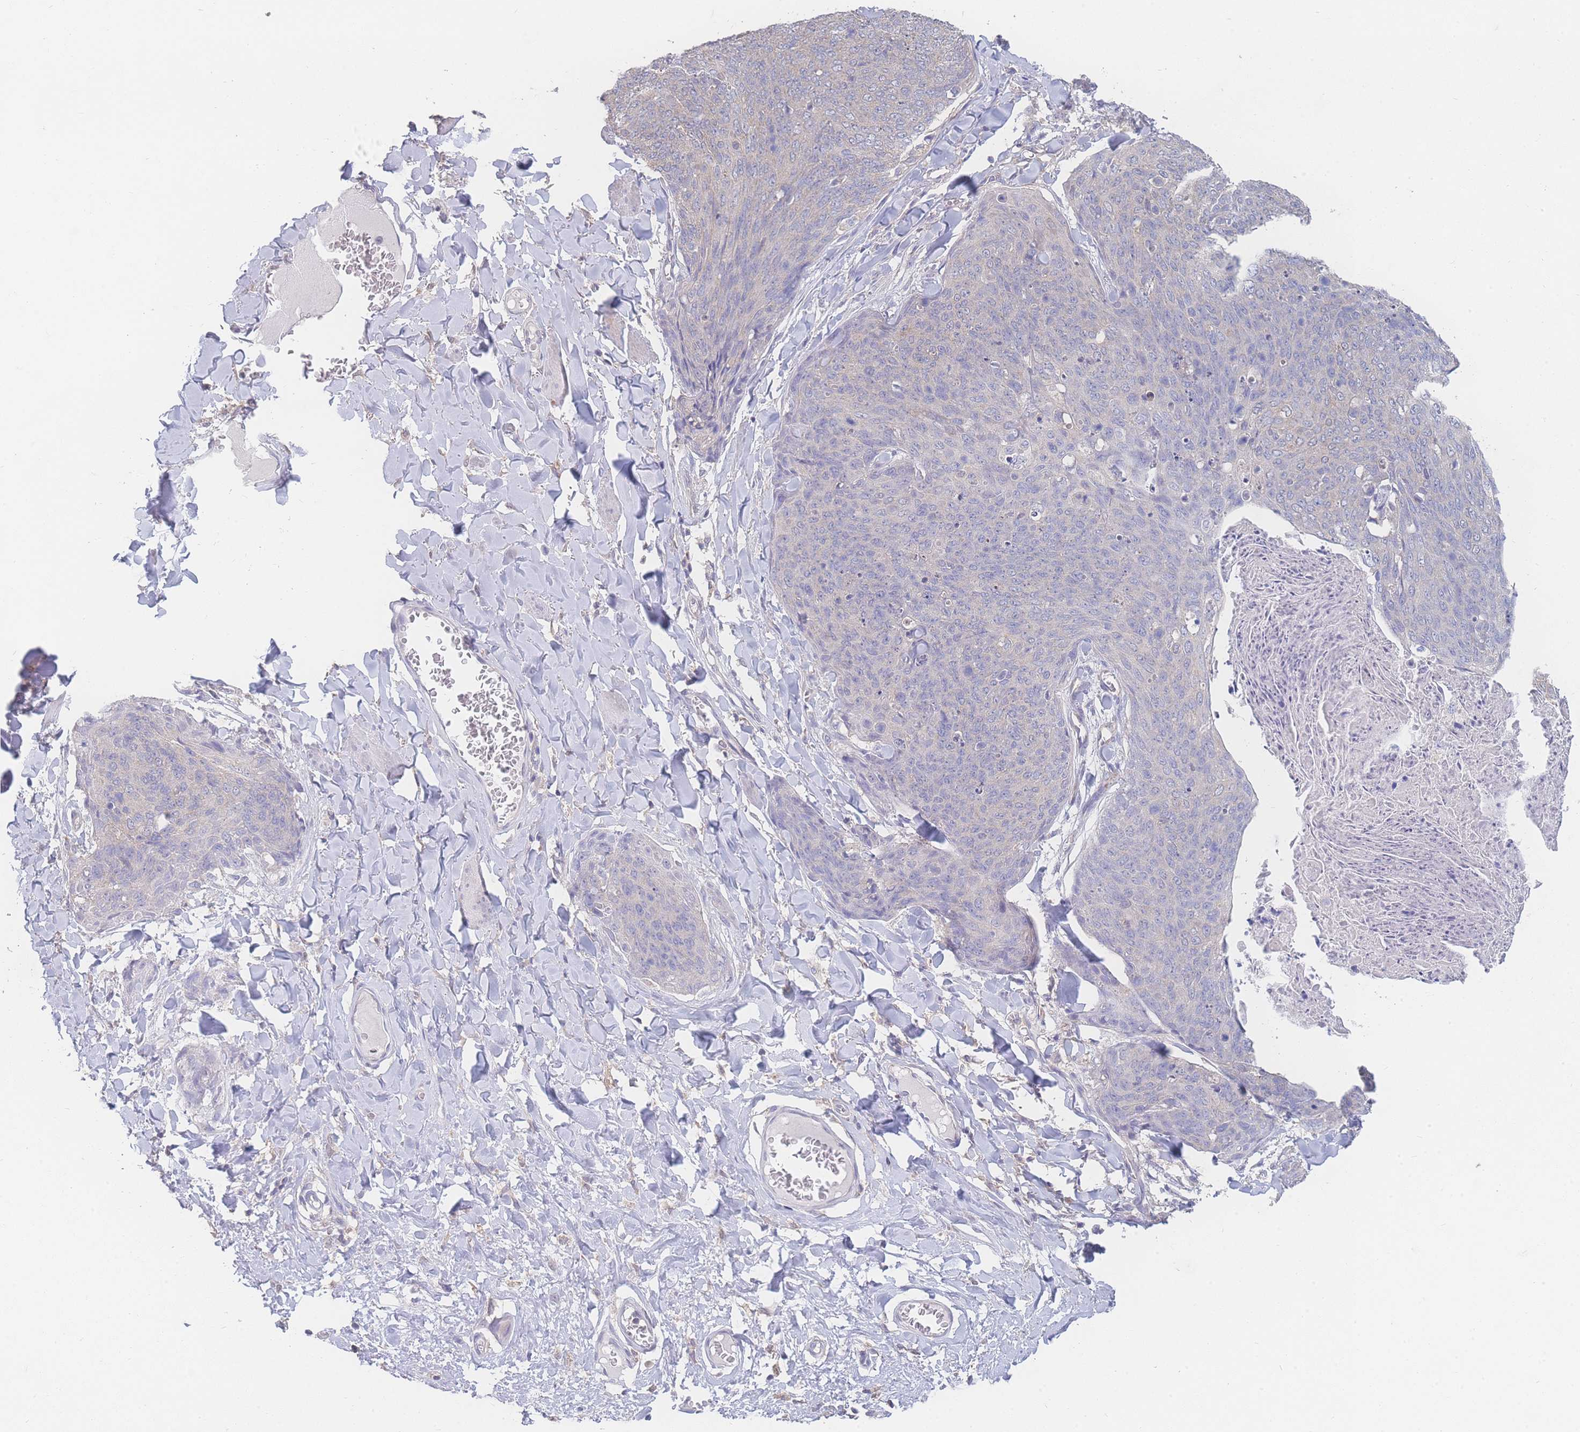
{"staining": {"intensity": "negative", "quantity": "none", "location": "none"}, "tissue": "skin cancer", "cell_type": "Tumor cells", "image_type": "cancer", "snomed": [{"axis": "morphology", "description": "Squamous cell carcinoma, NOS"}, {"axis": "topography", "description": "Skin"}, {"axis": "topography", "description": "Vulva"}], "caption": "IHC of squamous cell carcinoma (skin) shows no expression in tumor cells.", "gene": "GIPR", "patient": {"sex": "female", "age": 85}}